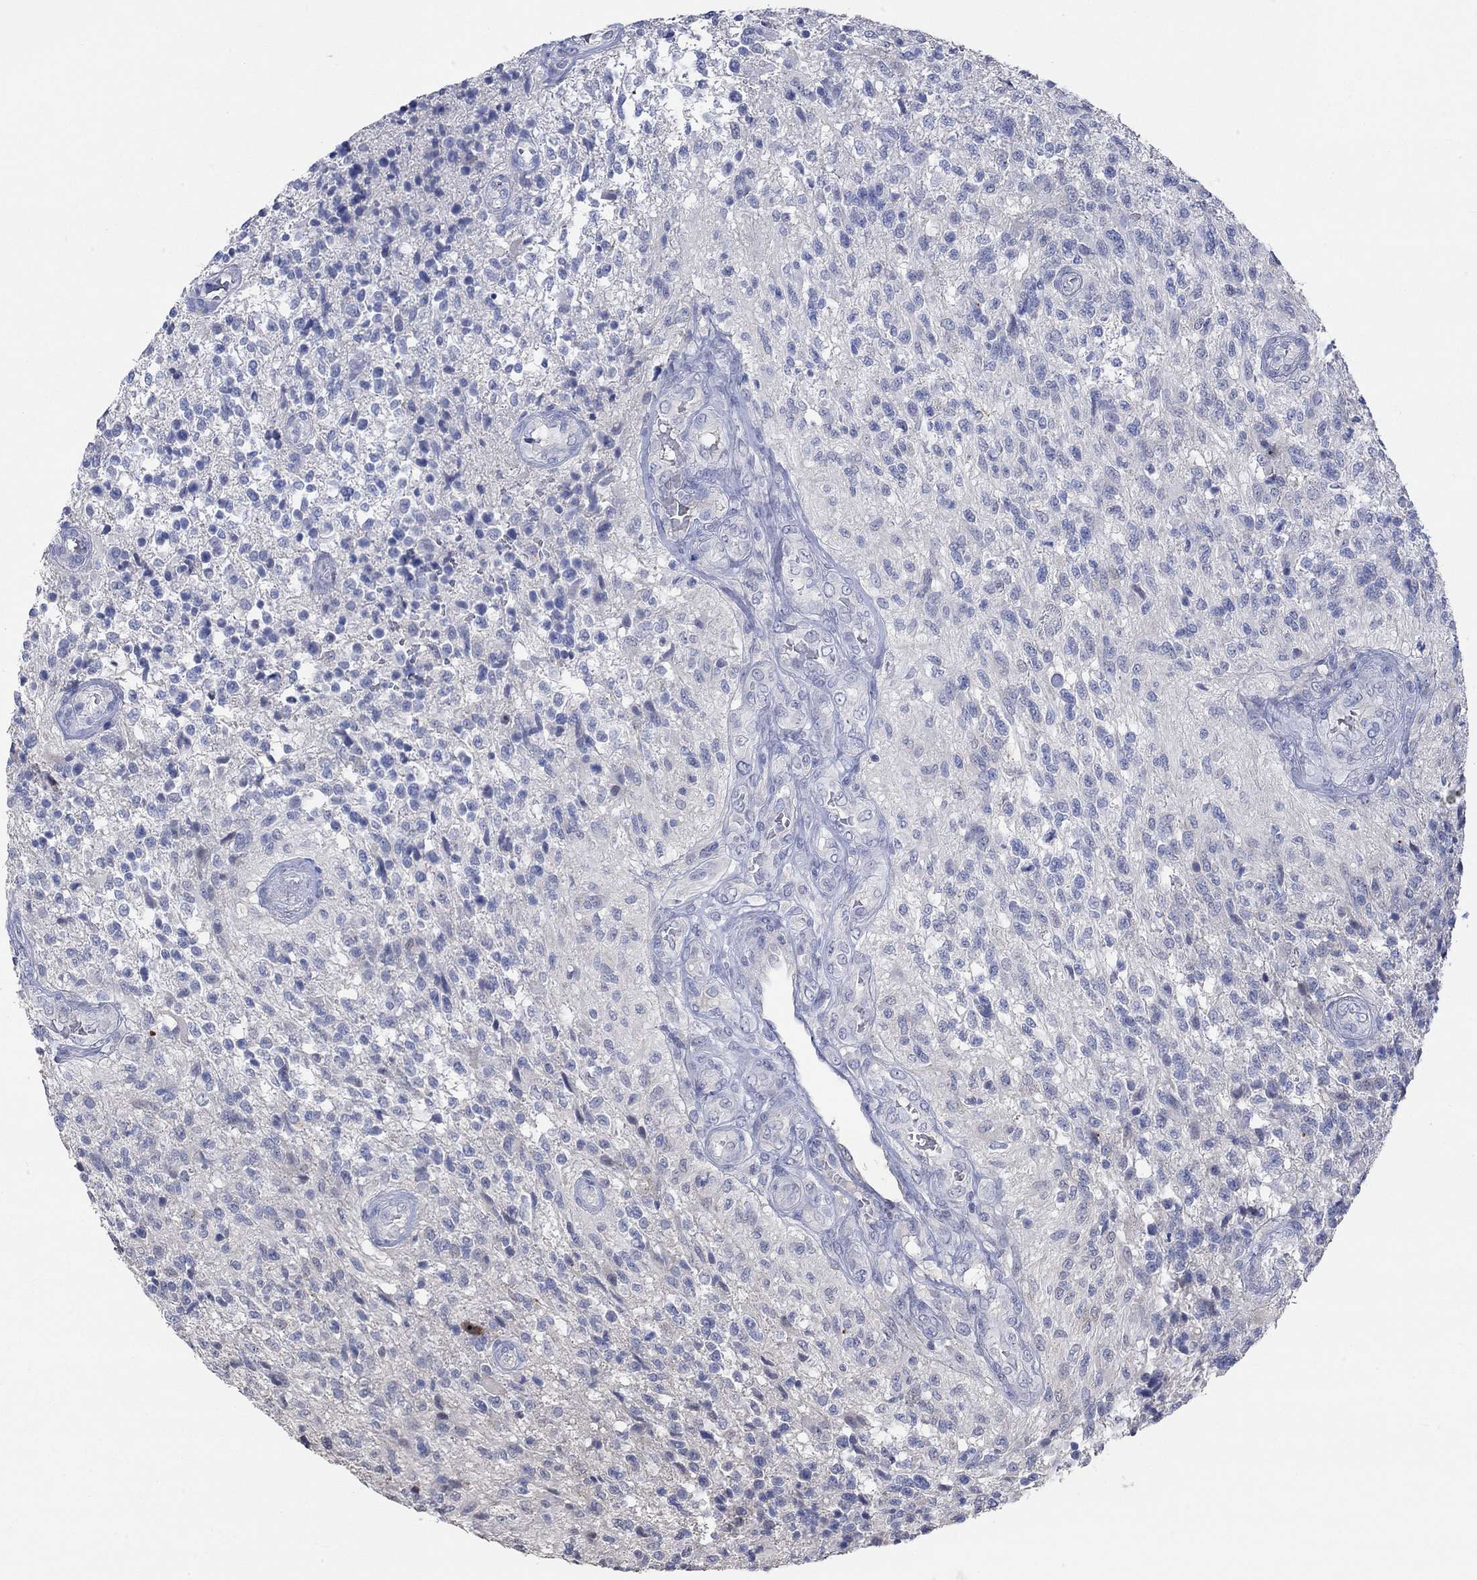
{"staining": {"intensity": "negative", "quantity": "none", "location": "none"}, "tissue": "glioma", "cell_type": "Tumor cells", "image_type": "cancer", "snomed": [{"axis": "morphology", "description": "Glioma, malignant, High grade"}, {"axis": "topography", "description": "Brain"}], "caption": "Glioma stained for a protein using immunohistochemistry reveals no positivity tumor cells.", "gene": "PNMA5", "patient": {"sex": "male", "age": 56}}